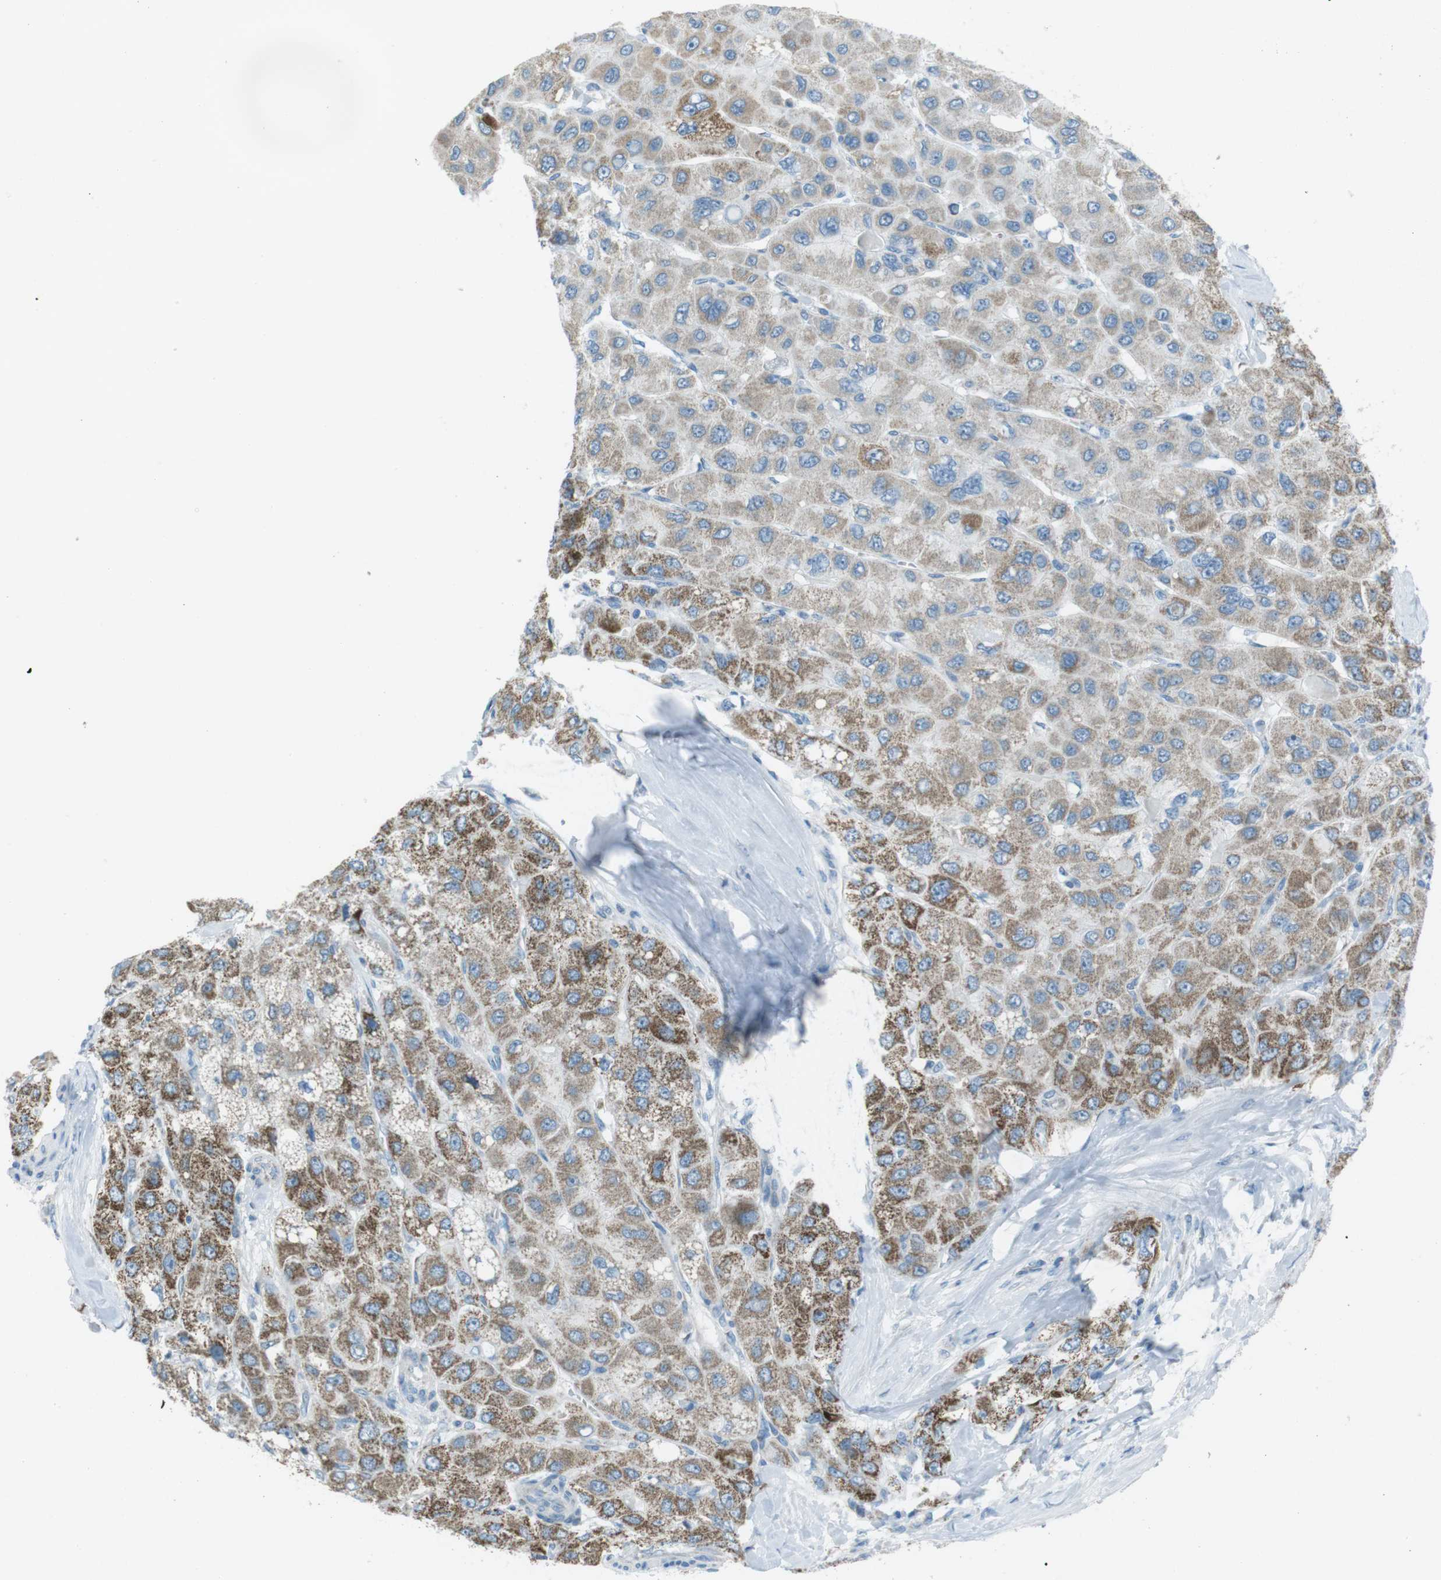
{"staining": {"intensity": "strong", "quantity": ">75%", "location": "cytoplasmic/membranous"}, "tissue": "liver cancer", "cell_type": "Tumor cells", "image_type": "cancer", "snomed": [{"axis": "morphology", "description": "Carcinoma, Hepatocellular, NOS"}, {"axis": "topography", "description": "Liver"}], "caption": "Human liver cancer (hepatocellular carcinoma) stained with a protein marker demonstrates strong staining in tumor cells.", "gene": "DNAJA3", "patient": {"sex": "male", "age": 80}}